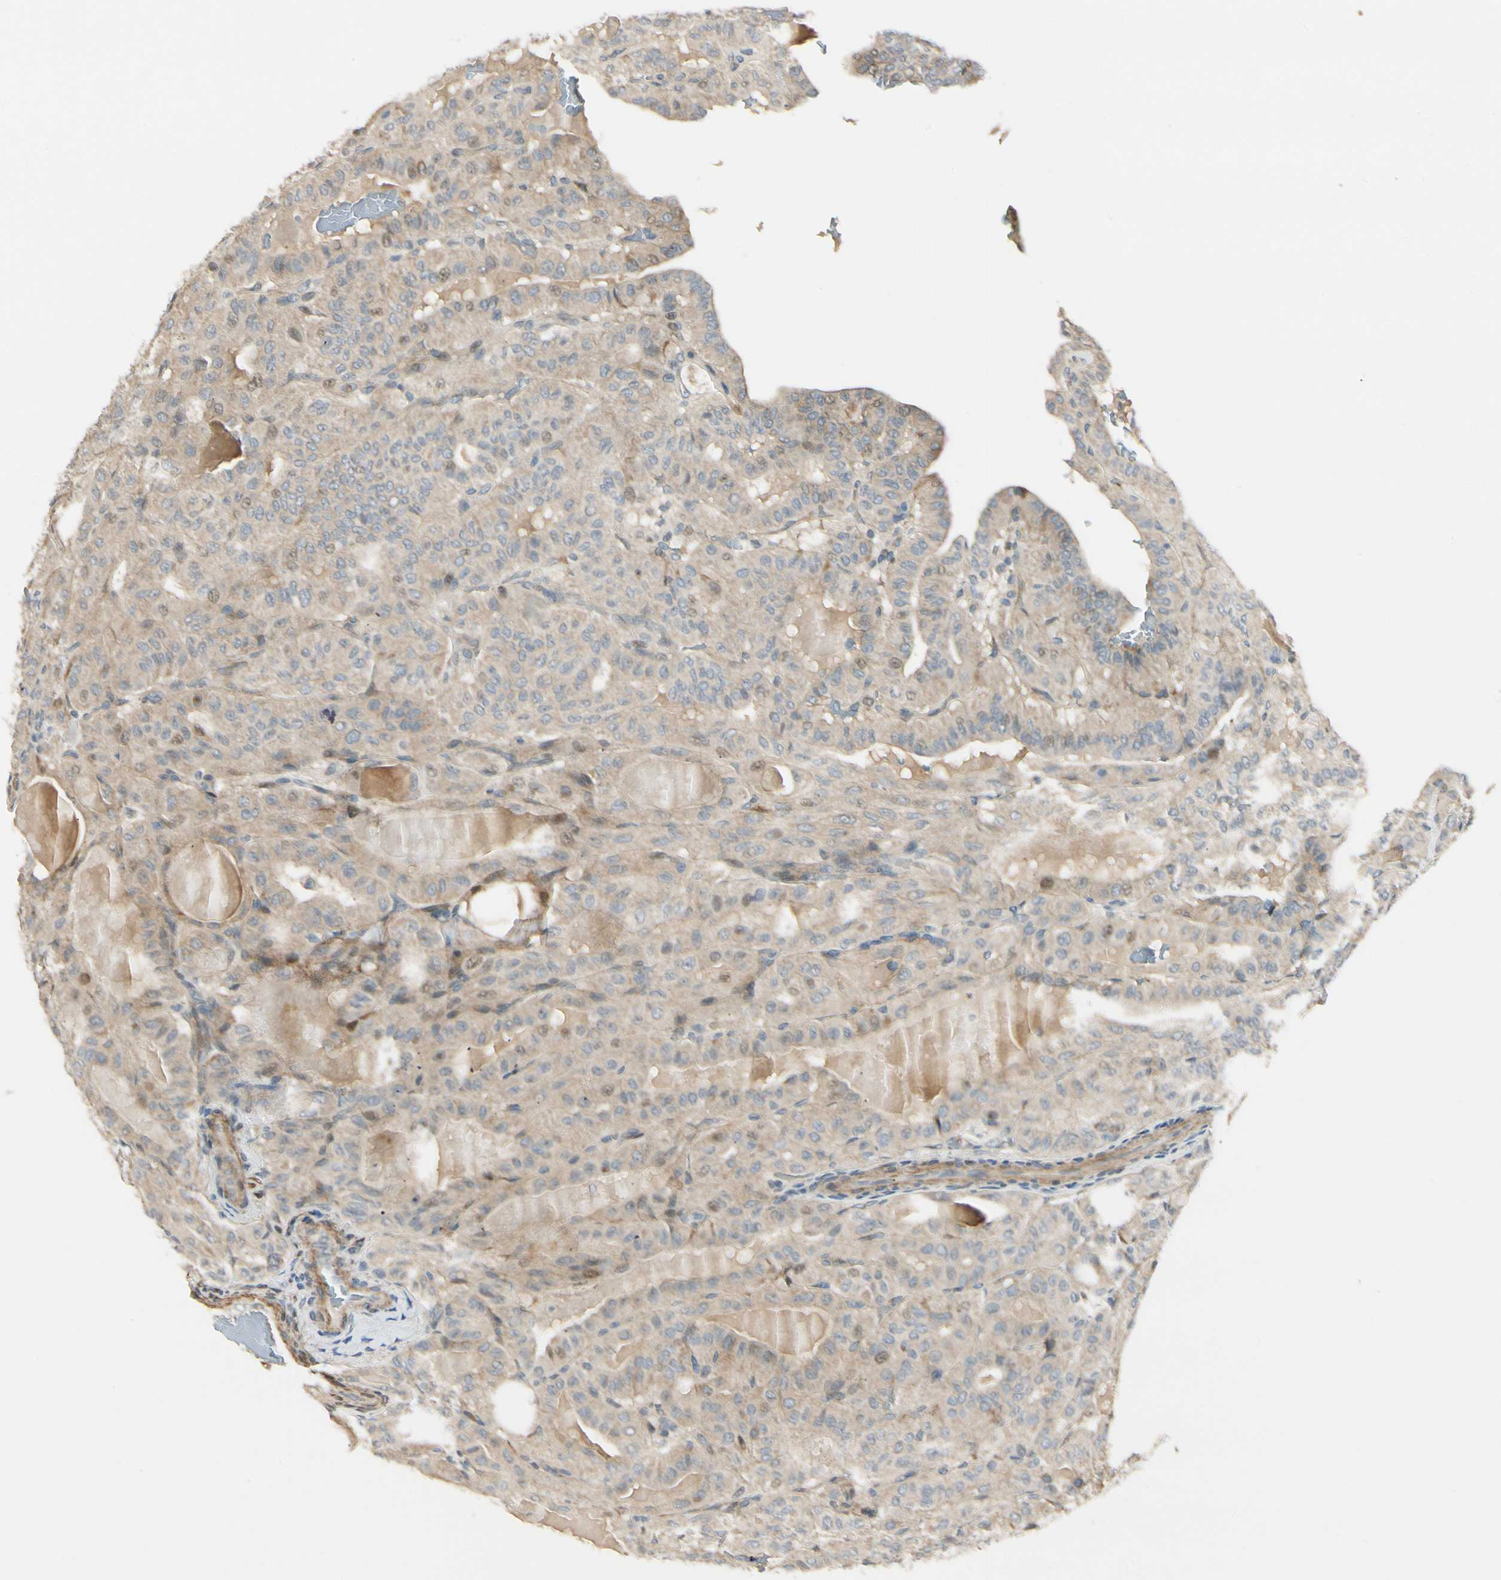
{"staining": {"intensity": "weak", "quantity": ">75%", "location": "cytoplasmic/membranous"}, "tissue": "thyroid cancer", "cell_type": "Tumor cells", "image_type": "cancer", "snomed": [{"axis": "morphology", "description": "Papillary adenocarcinoma, NOS"}, {"axis": "topography", "description": "Thyroid gland"}], "caption": "Protein staining exhibits weak cytoplasmic/membranous expression in approximately >75% of tumor cells in thyroid cancer.", "gene": "P4HA3", "patient": {"sex": "male", "age": 77}}